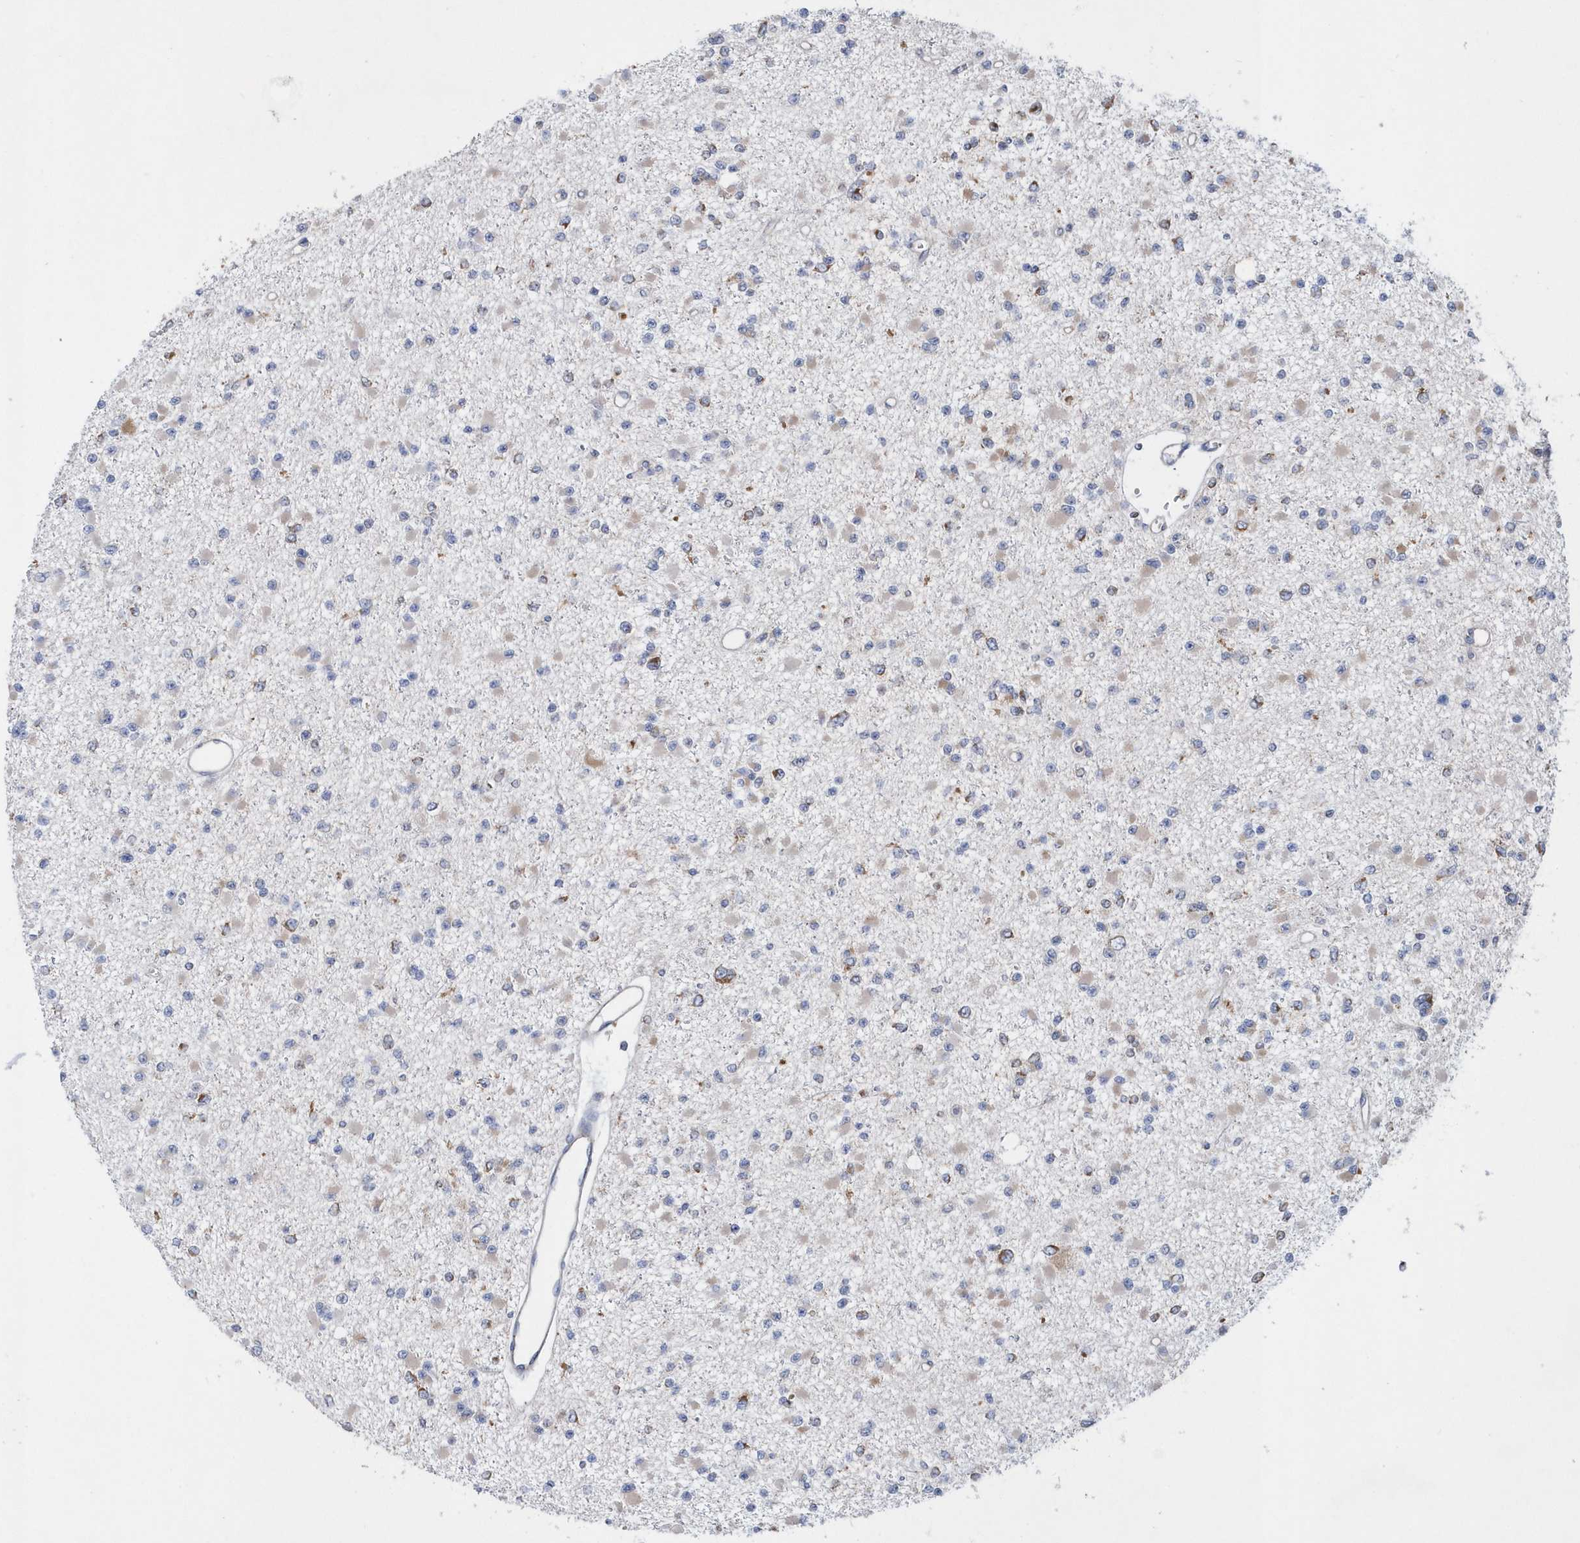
{"staining": {"intensity": "negative", "quantity": "none", "location": "none"}, "tissue": "glioma", "cell_type": "Tumor cells", "image_type": "cancer", "snomed": [{"axis": "morphology", "description": "Glioma, malignant, Low grade"}, {"axis": "topography", "description": "Brain"}], "caption": "This is a photomicrograph of immunohistochemistry staining of malignant low-grade glioma, which shows no positivity in tumor cells. The staining was performed using DAB (3,3'-diaminobenzidine) to visualize the protein expression in brown, while the nuclei were stained in blue with hematoxylin (Magnification: 20x).", "gene": "JKAMP", "patient": {"sex": "female", "age": 22}}